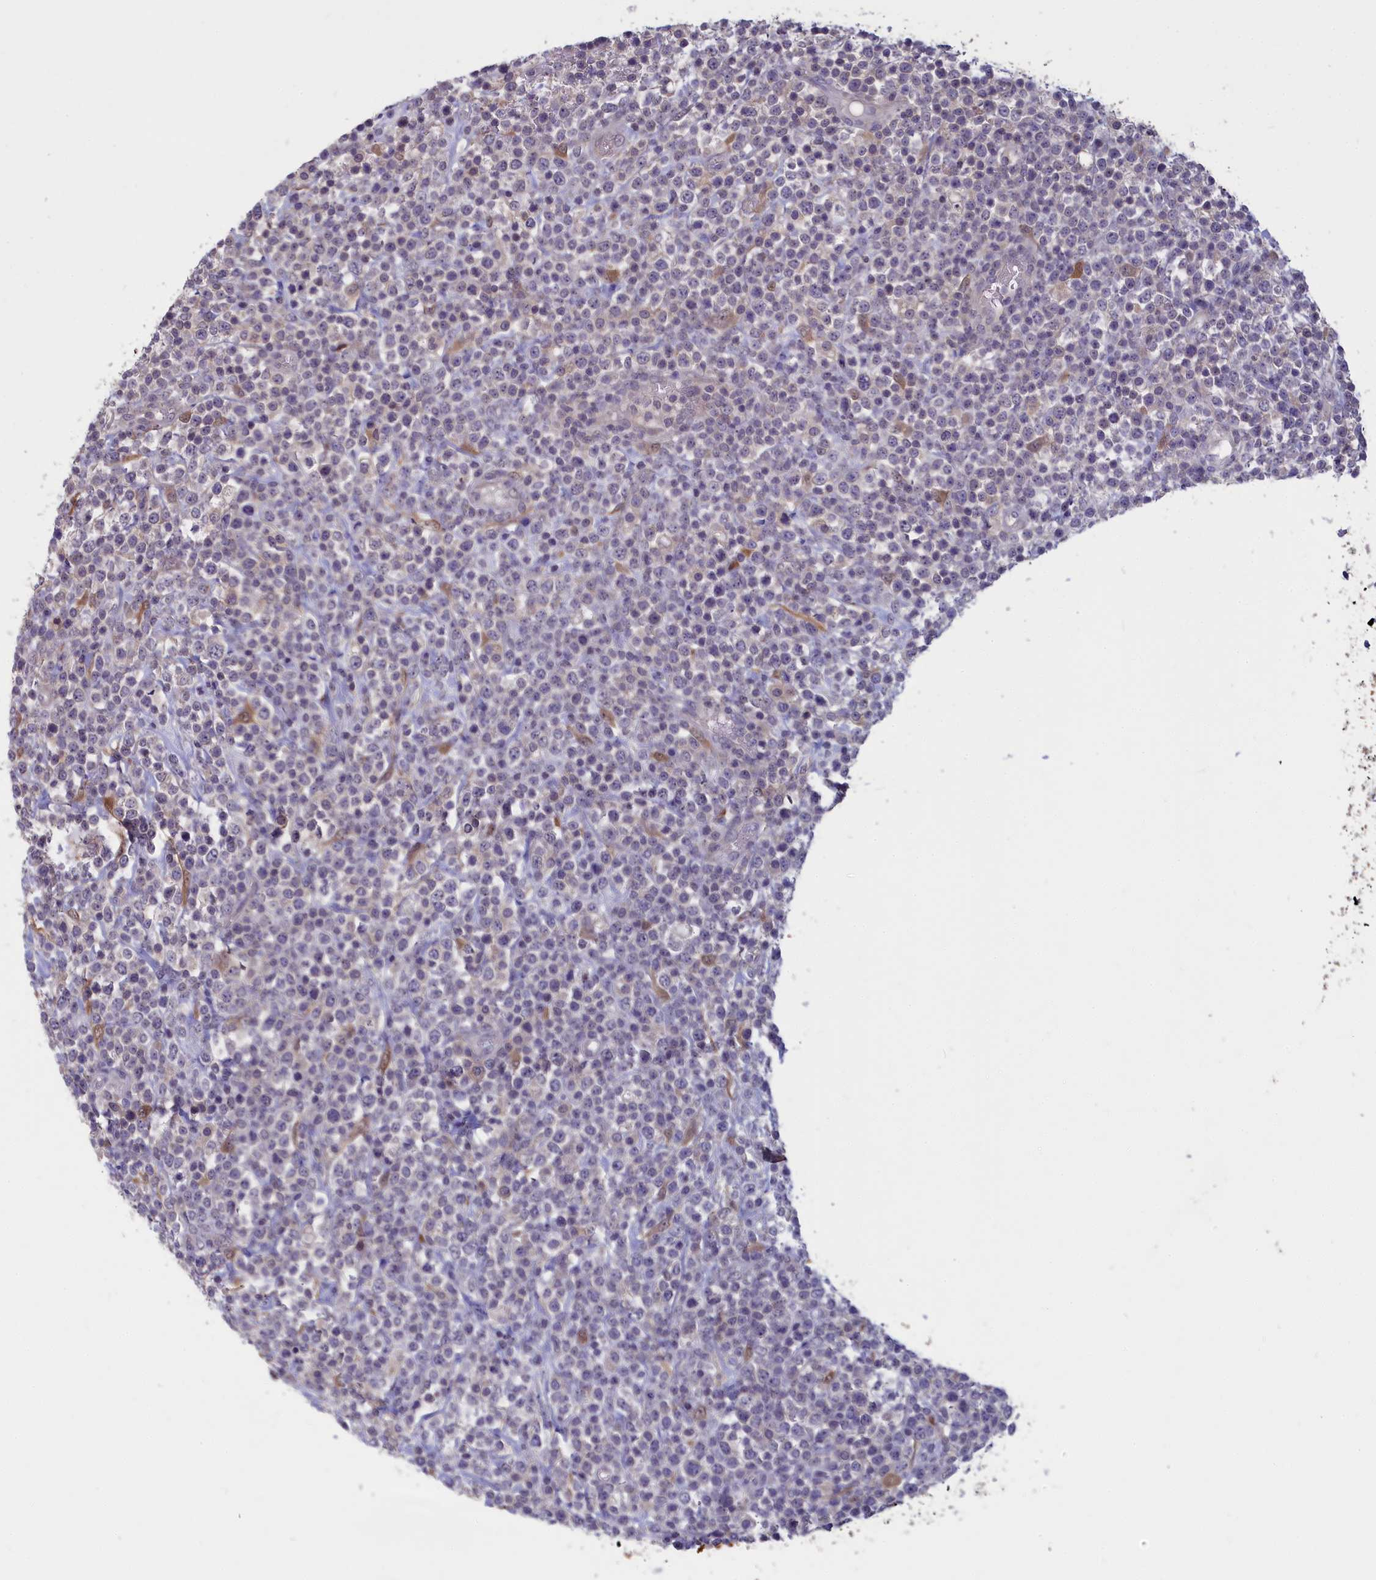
{"staining": {"intensity": "moderate", "quantity": "<25%", "location": "cytoplasmic/membranous,nuclear"}, "tissue": "lymphoma", "cell_type": "Tumor cells", "image_type": "cancer", "snomed": [{"axis": "morphology", "description": "Malignant lymphoma, non-Hodgkin's type, High grade"}, {"axis": "topography", "description": "Colon"}], "caption": "This is a photomicrograph of immunohistochemistry staining of lymphoma, which shows moderate expression in the cytoplasmic/membranous and nuclear of tumor cells.", "gene": "UCHL3", "patient": {"sex": "female", "age": 53}}